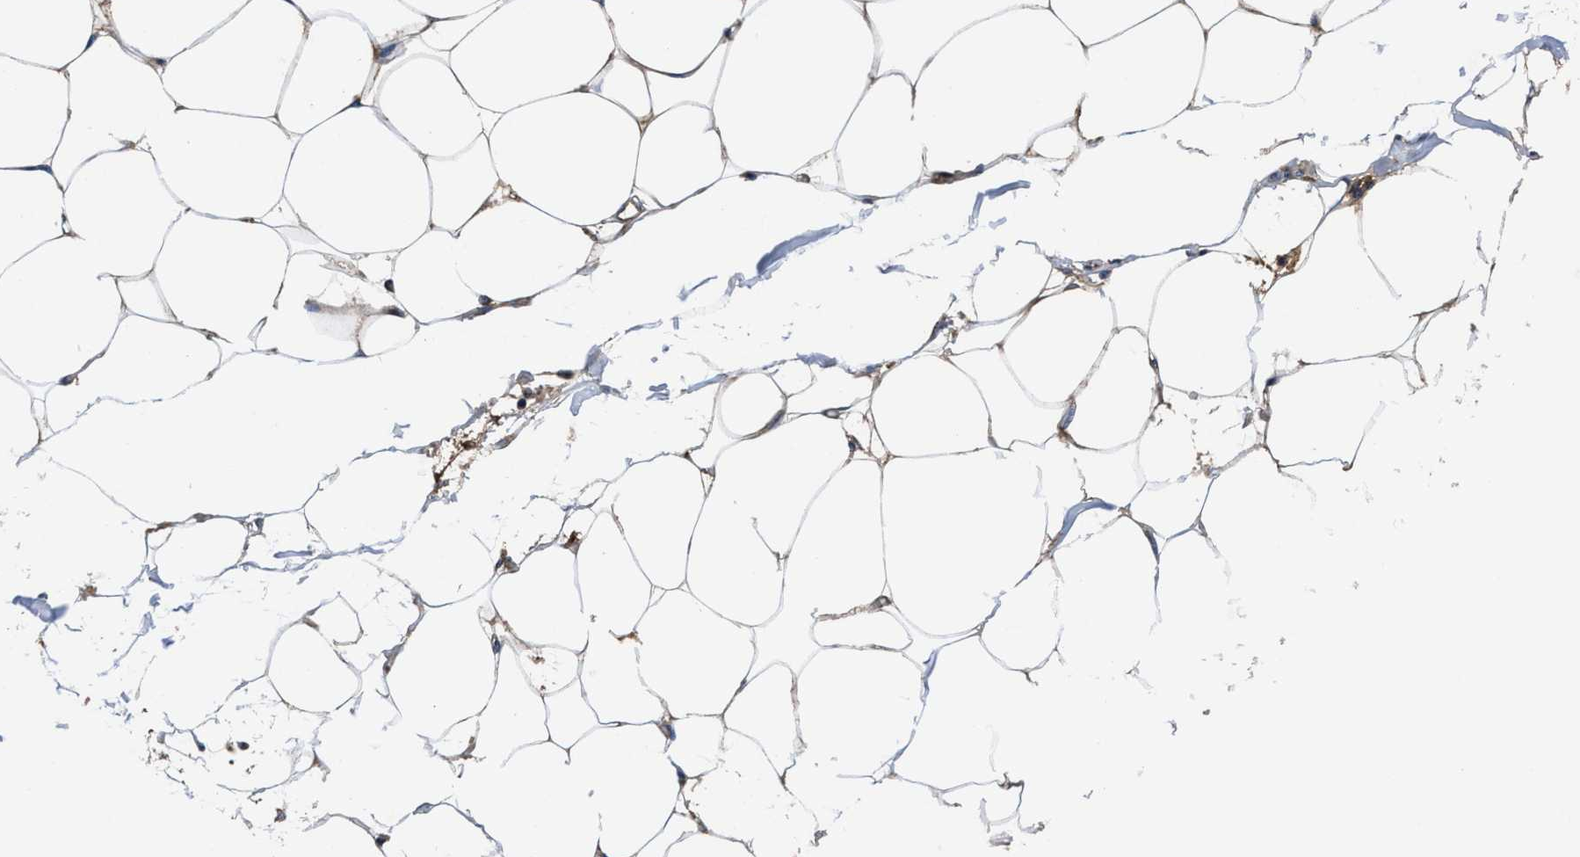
{"staining": {"intensity": "moderate", "quantity": "25%-75%", "location": "cytoplasmic/membranous"}, "tissue": "adipose tissue", "cell_type": "Adipocytes", "image_type": "normal", "snomed": [{"axis": "morphology", "description": "Normal tissue, NOS"}, {"axis": "morphology", "description": "Adenocarcinoma, NOS"}, {"axis": "topography", "description": "Colon"}, {"axis": "topography", "description": "Peripheral nerve tissue"}], "caption": "Brown immunohistochemical staining in unremarkable human adipose tissue displays moderate cytoplasmic/membranous positivity in approximately 25%-75% of adipocytes. Nuclei are stained in blue.", "gene": "IDNK", "patient": {"sex": "male", "age": 14}}